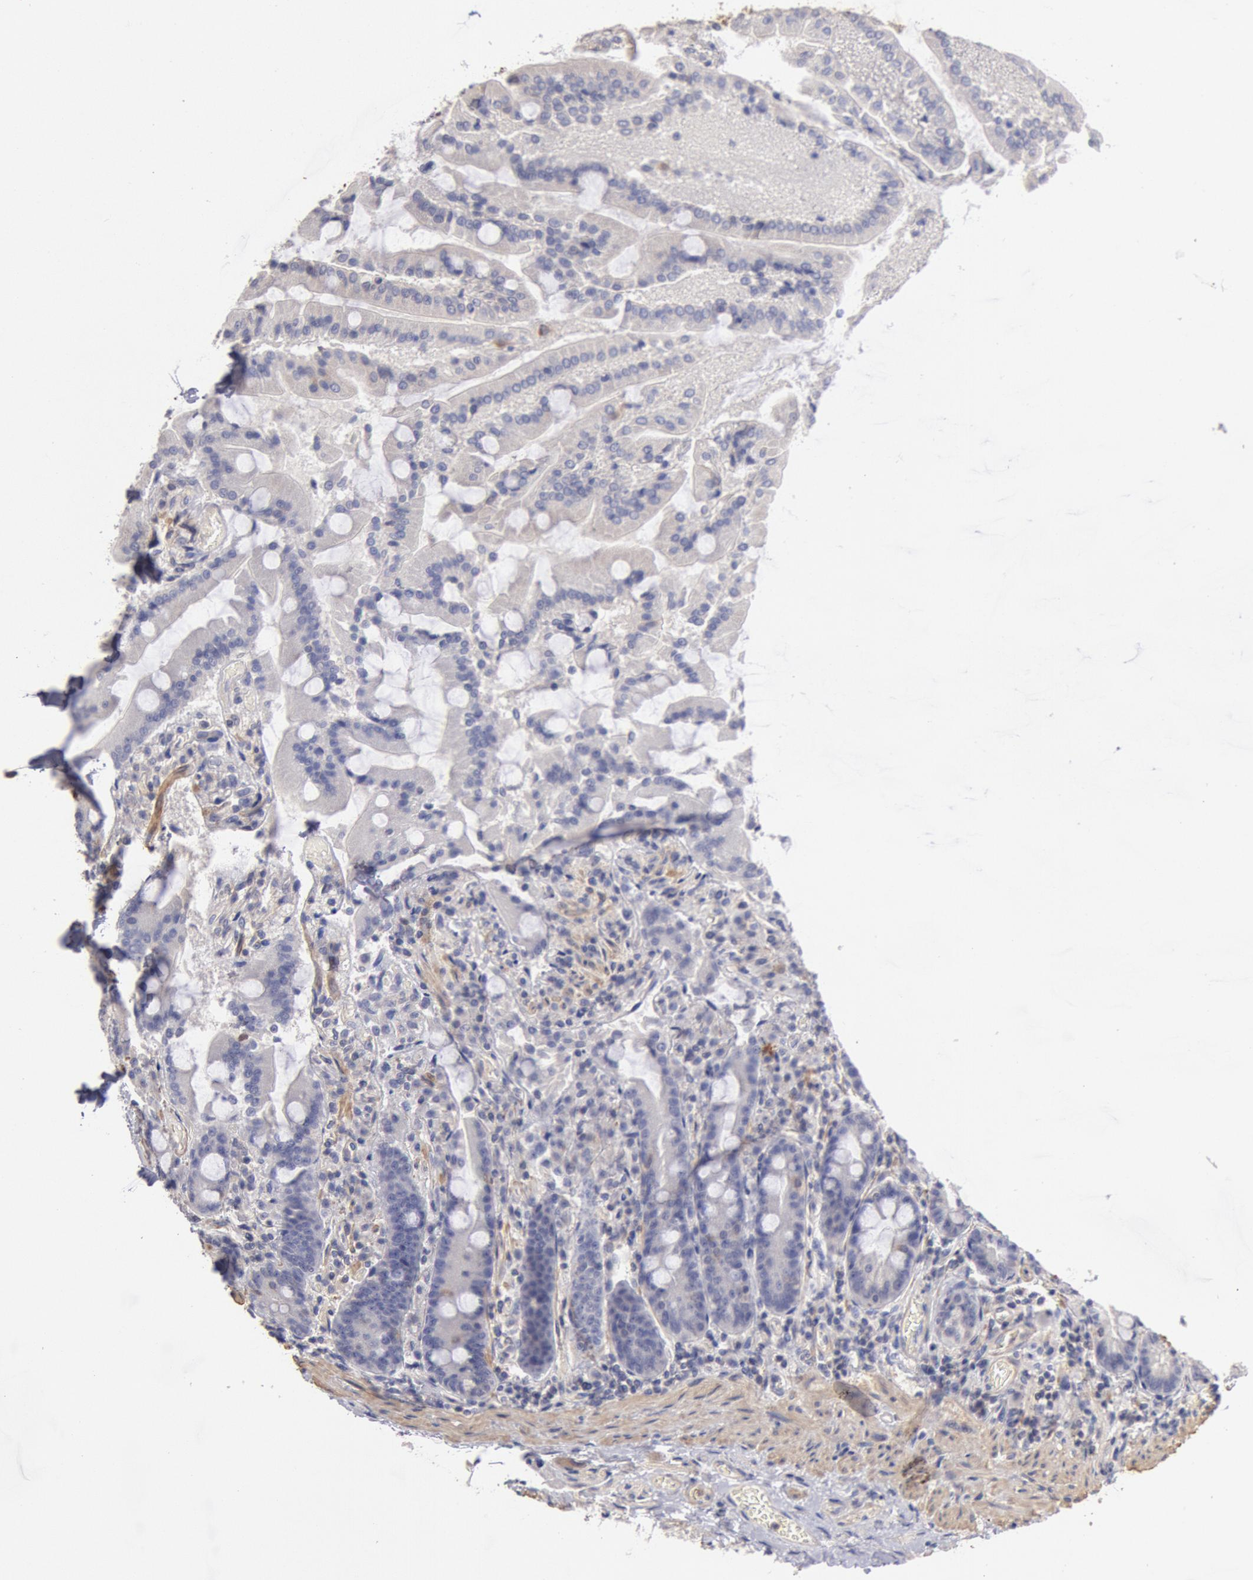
{"staining": {"intensity": "weak", "quantity": ">75%", "location": "cytoplasmic/membranous"}, "tissue": "duodenum", "cell_type": "Glandular cells", "image_type": "normal", "snomed": [{"axis": "morphology", "description": "Normal tissue, NOS"}, {"axis": "topography", "description": "Duodenum"}], "caption": "Weak cytoplasmic/membranous expression is identified in about >75% of glandular cells in benign duodenum. Immunohistochemistry (ihc) stains the protein in brown and the nuclei are stained blue.", "gene": "TMED8", "patient": {"sex": "female", "age": 64}}